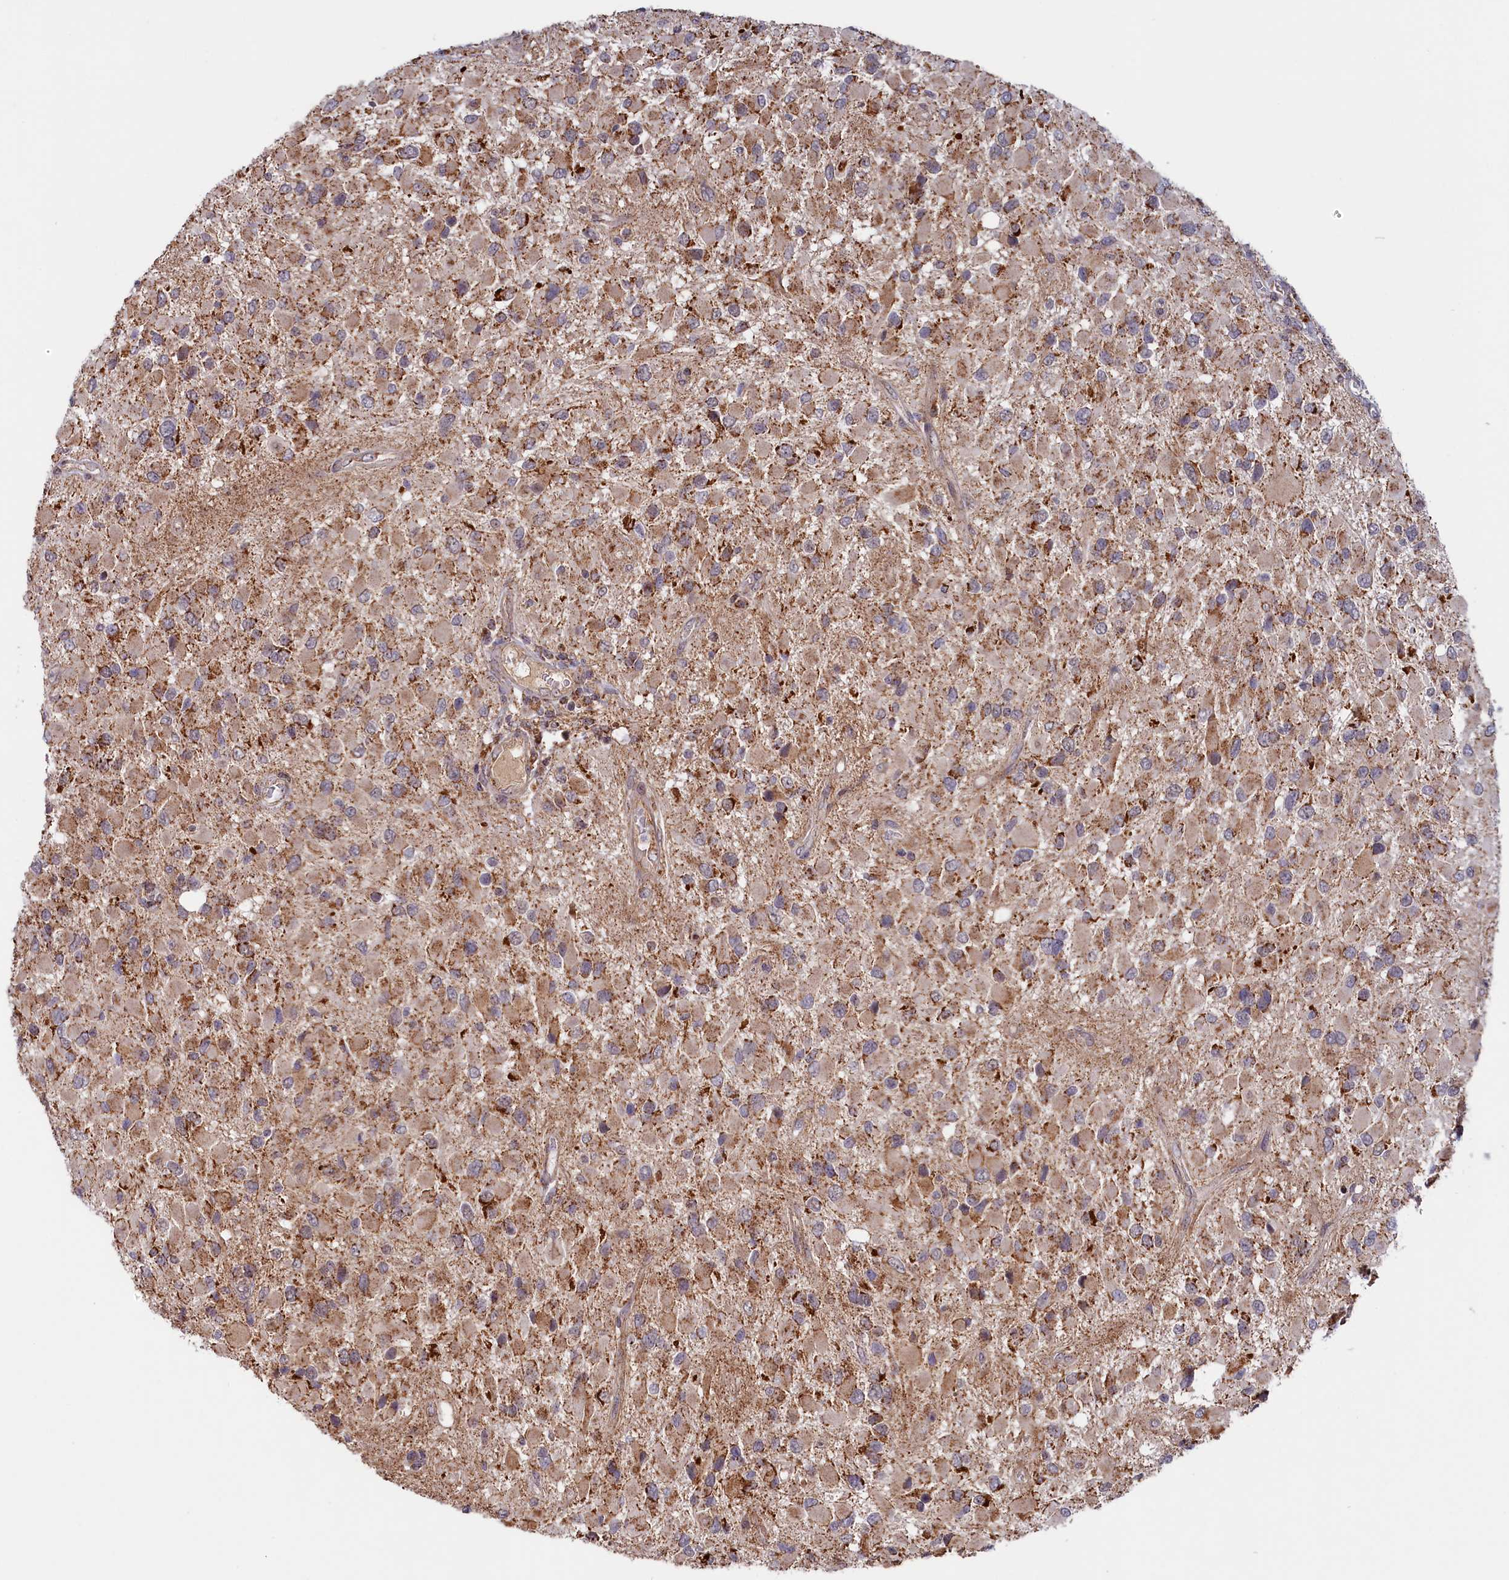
{"staining": {"intensity": "moderate", "quantity": ">75%", "location": "cytoplasmic/membranous"}, "tissue": "glioma", "cell_type": "Tumor cells", "image_type": "cancer", "snomed": [{"axis": "morphology", "description": "Glioma, malignant, High grade"}, {"axis": "topography", "description": "Brain"}], "caption": "DAB immunohistochemical staining of human malignant glioma (high-grade) reveals moderate cytoplasmic/membranous protein expression in about >75% of tumor cells.", "gene": "DUS3L", "patient": {"sex": "male", "age": 53}}